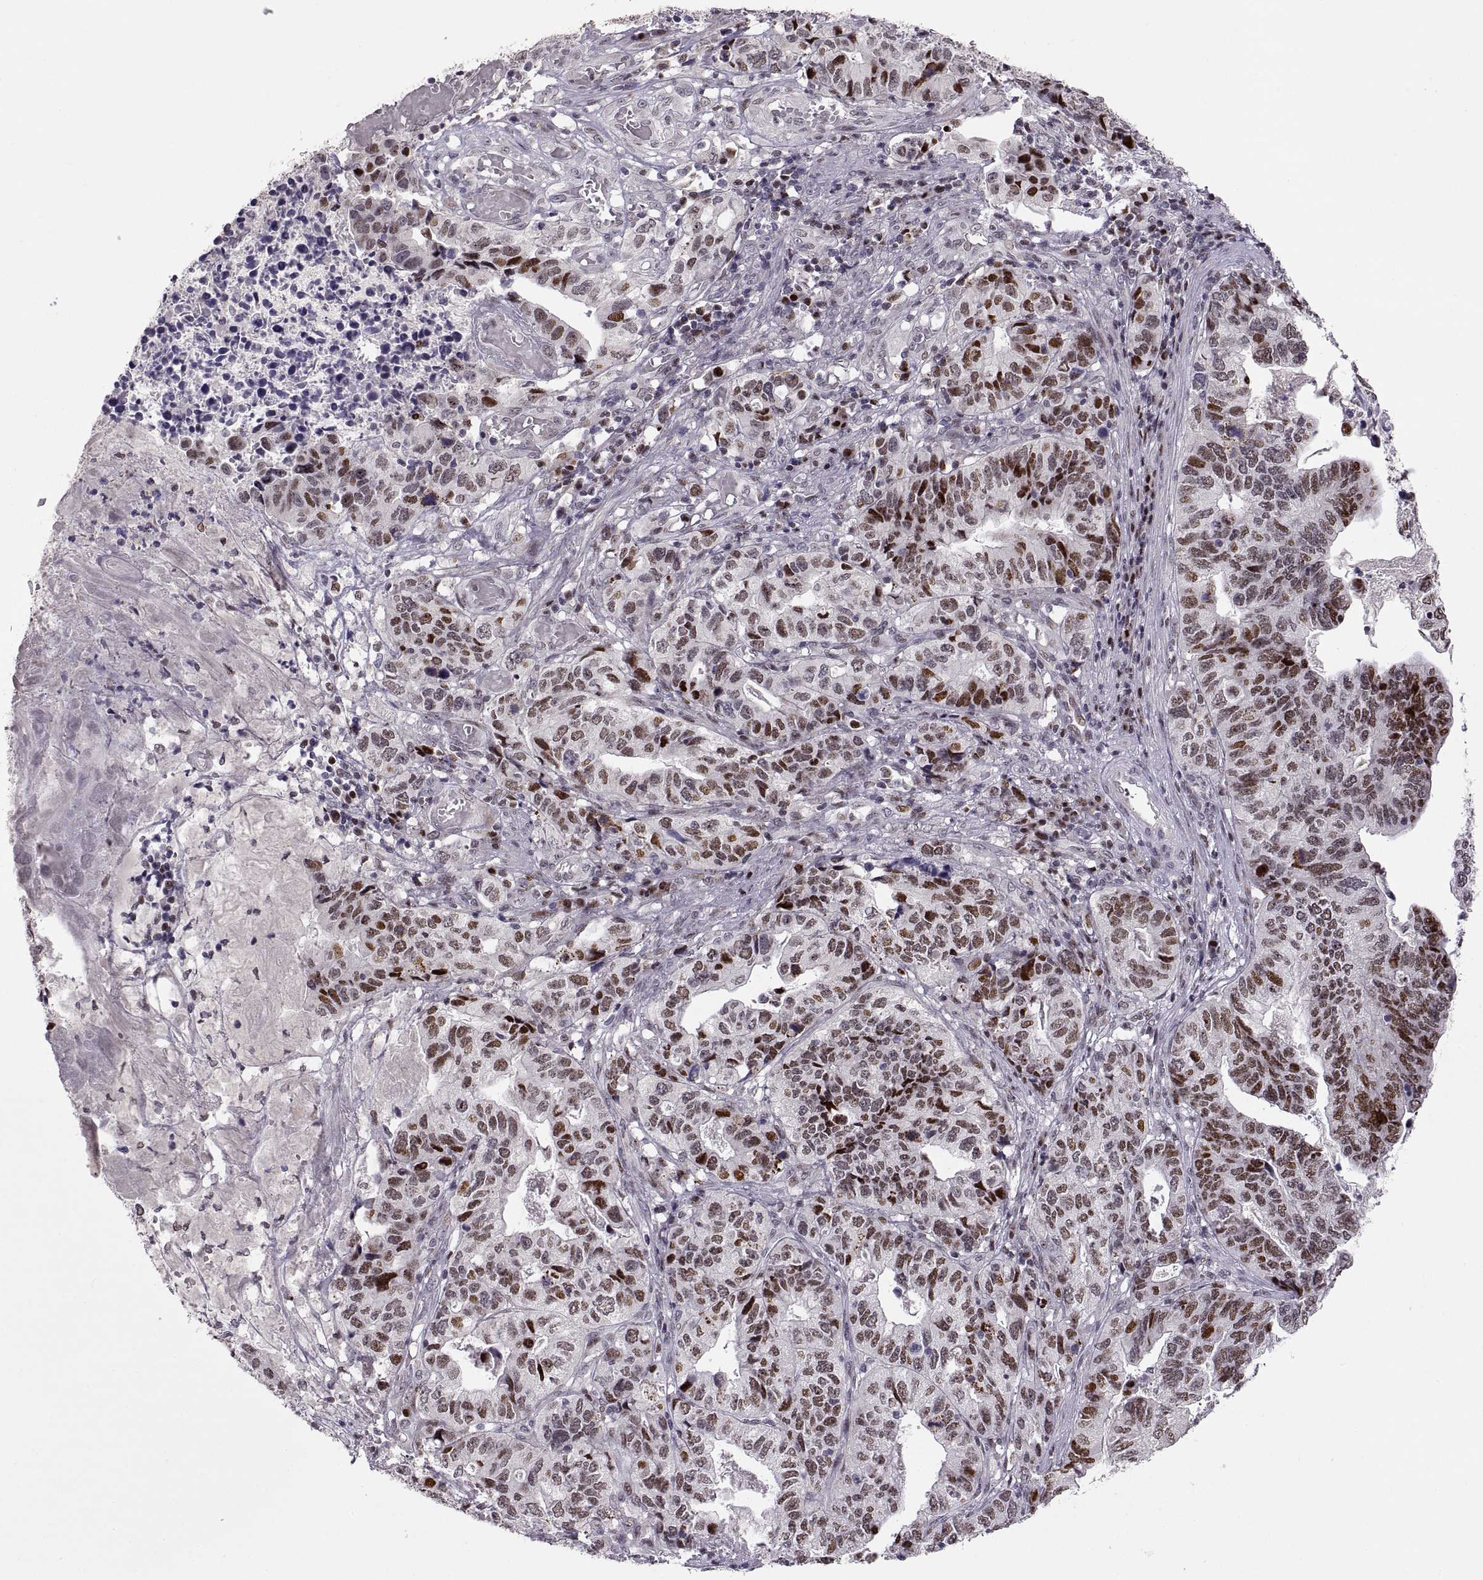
{"staining": {"intensity": "strong", "quantity": ">75%", "location": "nuclear"}, "tissue": "stomach cancer", "cell_type": "Tumor cells", "image_type": "cancer", "snomed": [{"axis": "morphology", "description": "Adenocarcinoma, NOS"}, {"axis": "topography", "description": "Stomach, upper"}], "caption": "A high-resolution photomicrograph shows immunohistochemistry staining of adenocarcinoma (stomach), which demonstrates strong nuclear positivity in about >75% of tumor cells.", "gene": "SNAI1", "patient": {"sex": "female", "age": 67}}